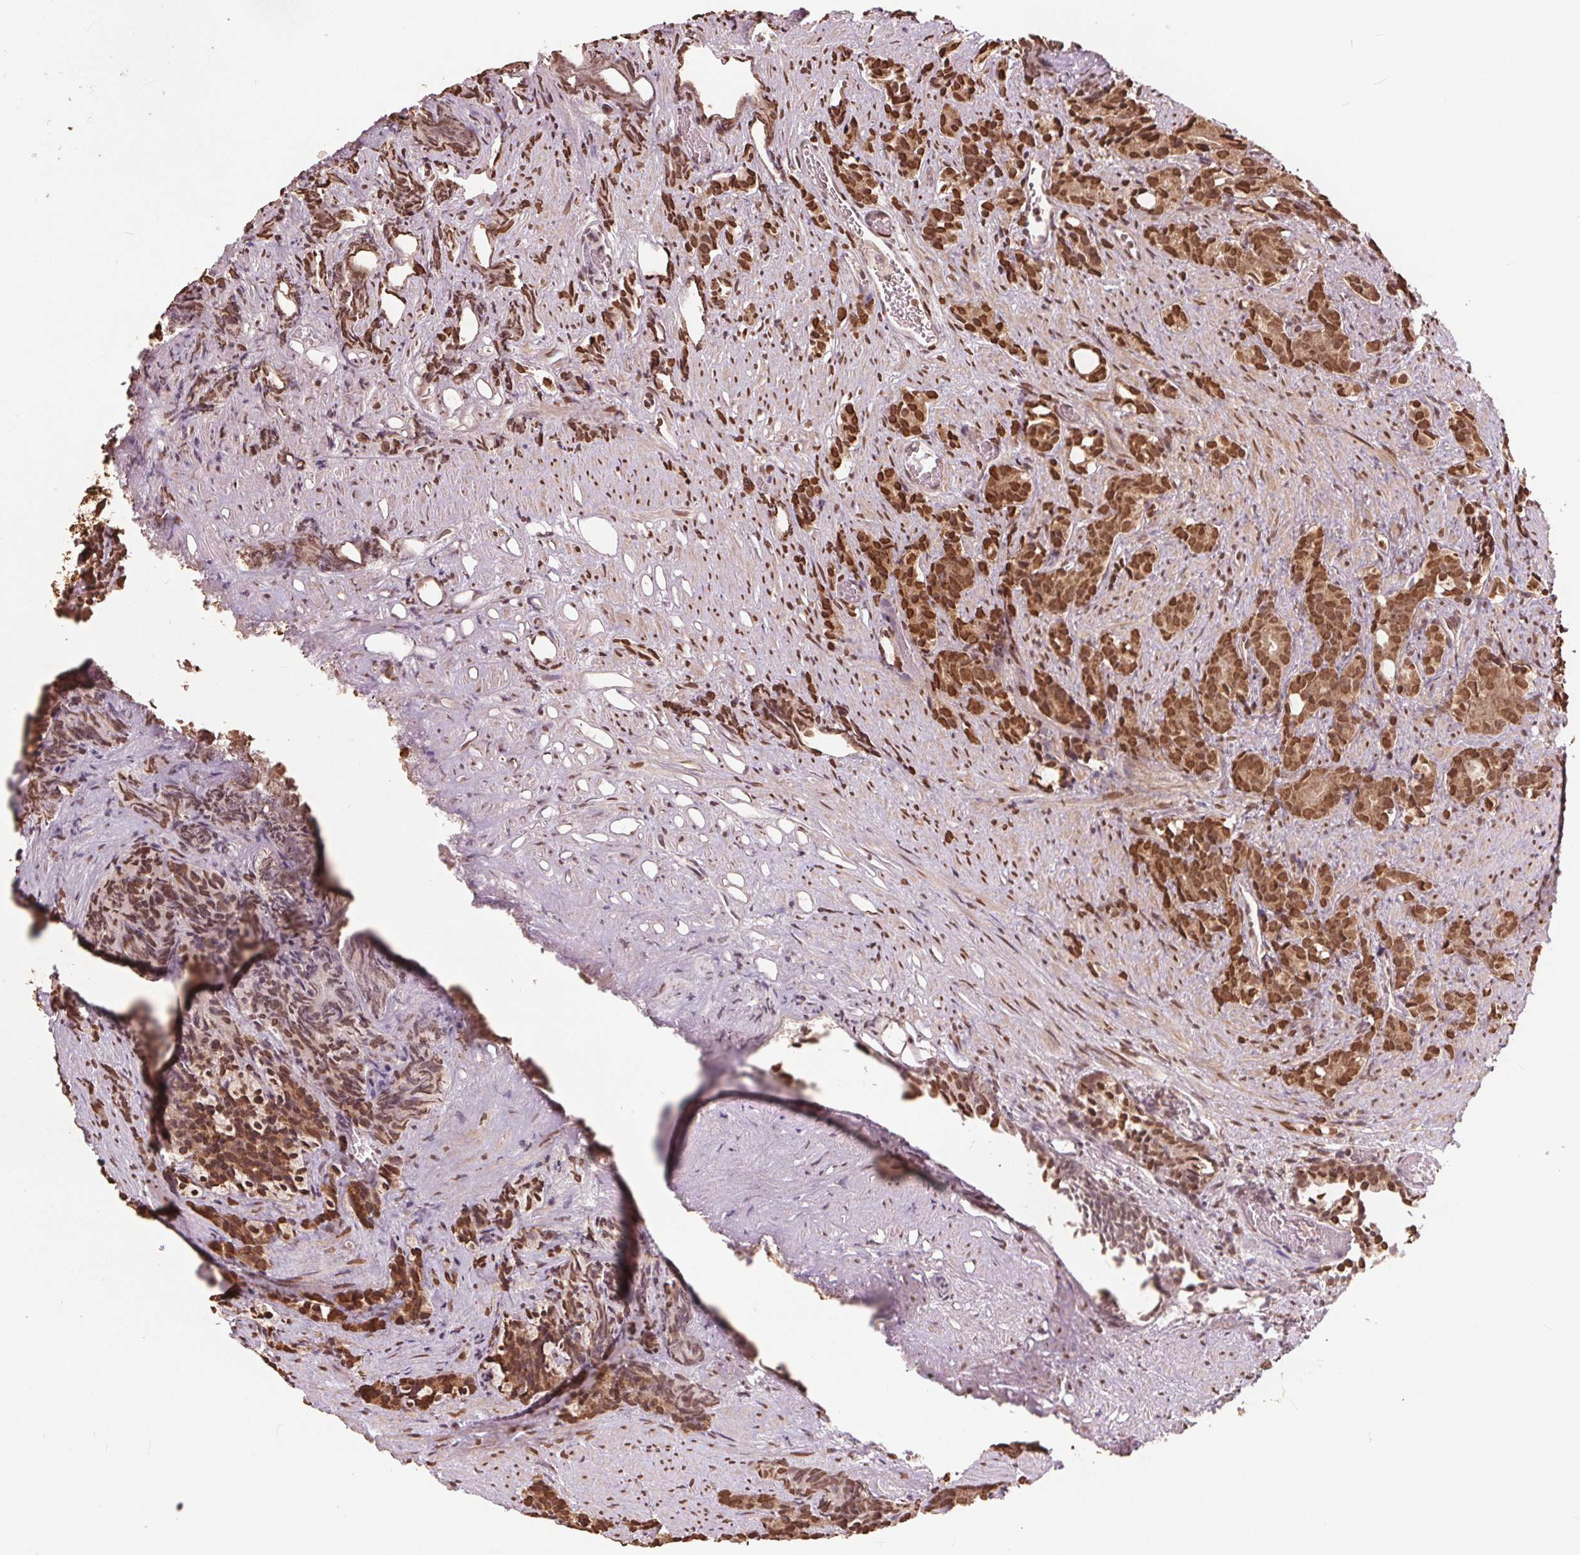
{"staining": {"intensity": "moderate", "quantity": ">75%", "location": "cytoplasmic/membranous,nuclear"}, "tissue": "prostate cancer", "cell_type": "Tumor cells", "image_type": "cancer", "snomed": [{"axis": "morphology", "description": "Adenocarcinoma, High grade"}, {"axis": "topography", "description": "Prostate"}], "caption": "A brown stain shows moderate cytoplasmic/membranous and nuclear positivity of a protein in prostate cancer tumor cells.", "gene": "HIF1AN", "patient": {"sex": "male", "age": 84}}